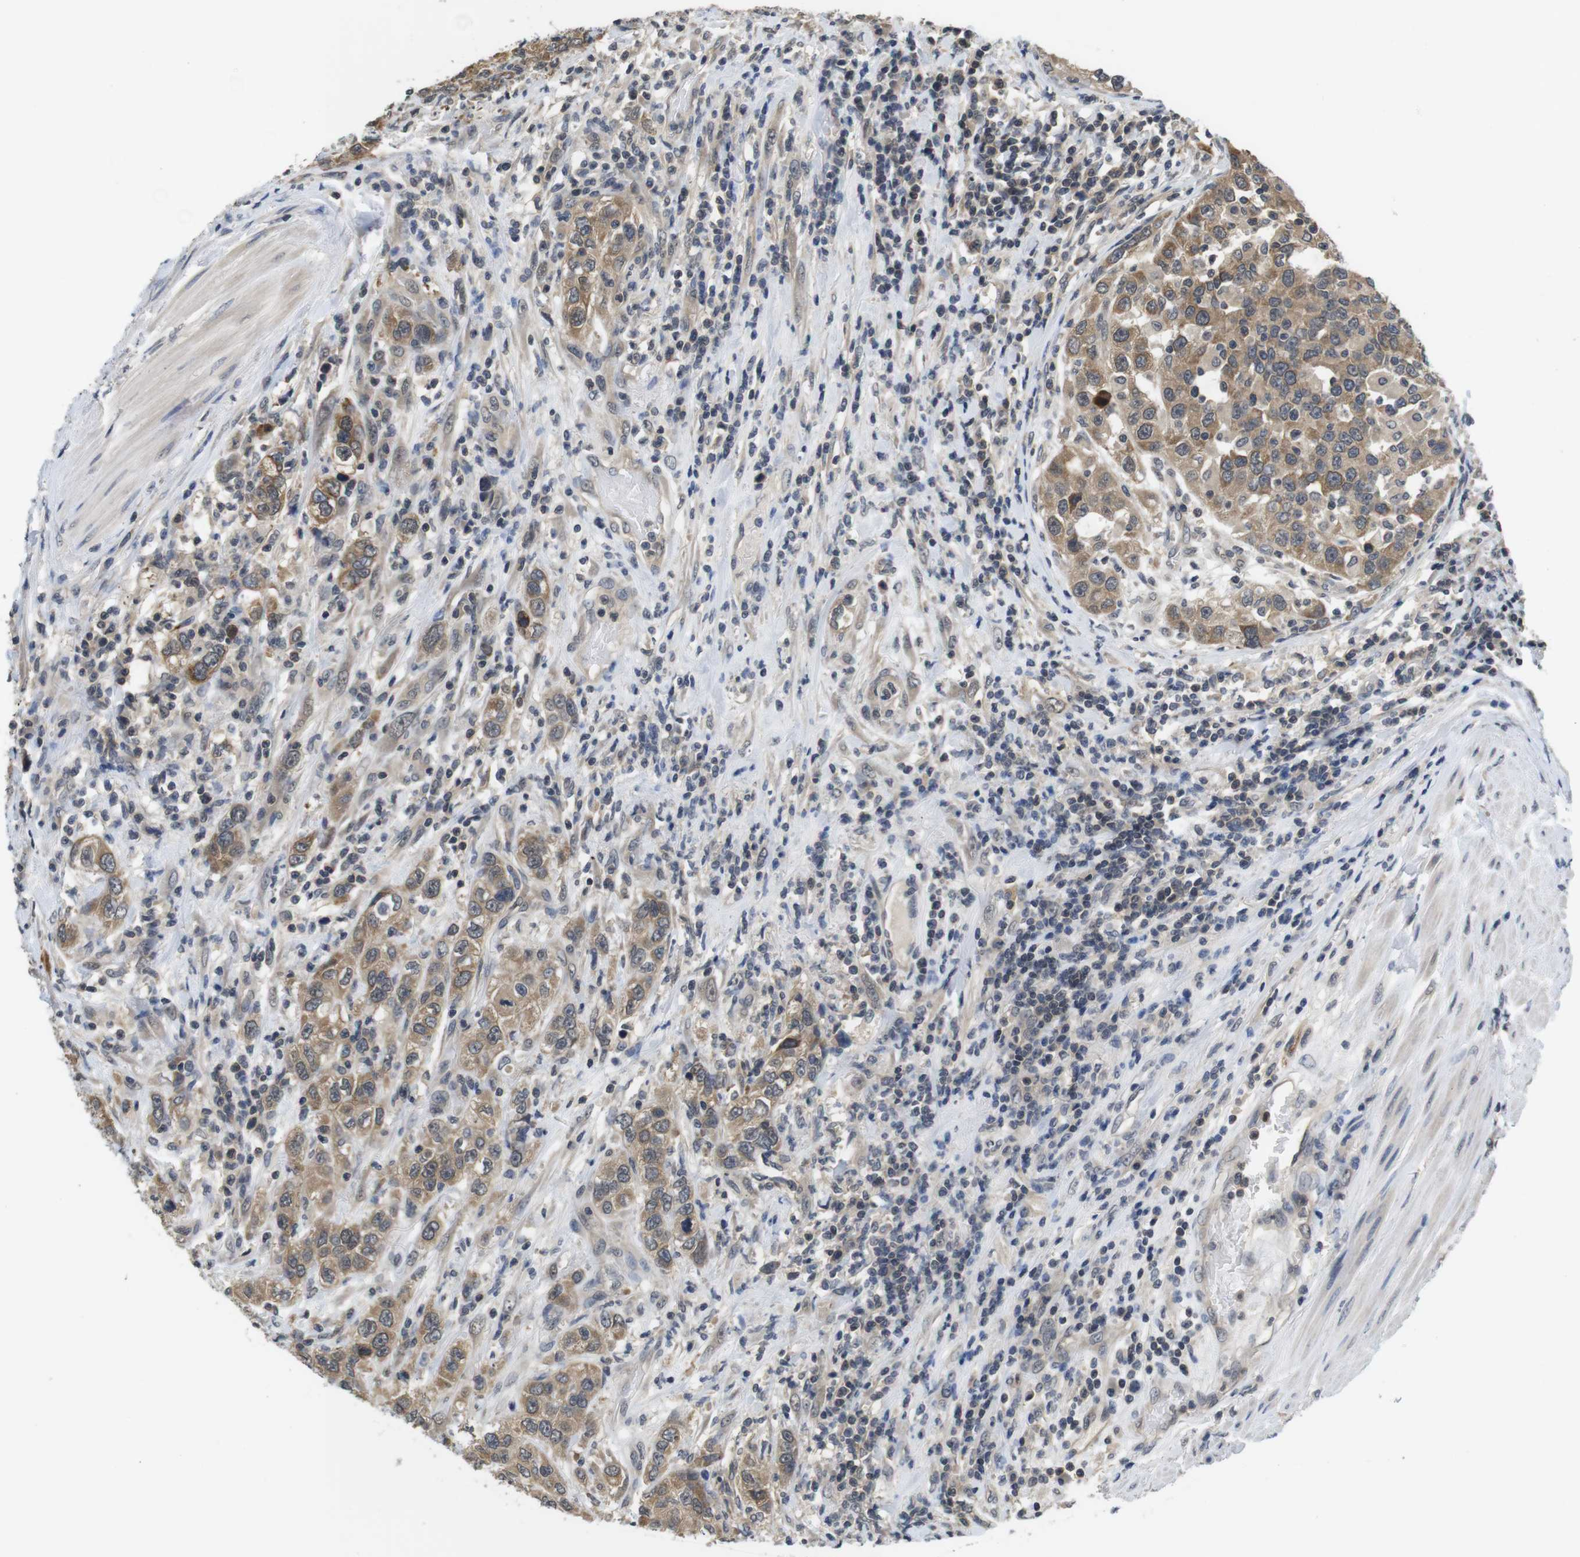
{"staining": {"intensity": "moderate", "quantity": ">75%", "location": "cytoplasmic/membranous"}, "tissue": "urothelial cancer", "cell_type": "Tumor cells", "image_type": "cancer", "snomed": [{"axis": "morphology", "description": "Urothelial carcinoma, High grade"}, {"axis": "topography", "description": "Urinary bladder"}], "caption": "Immunohistochemistry micrograph of neoplastic tissue: human urothelial carcinoma (high-grade) stained using immunohistochemistry (IHC) demonstrates medium levels of moderate protein expression localized specifically in the cytoplasmic/membranous of tumor cells, appearing as a cytoplasmic/membranous brown color.", "gene": "FADD", "patient": {"sex": "female", "age": 80}}